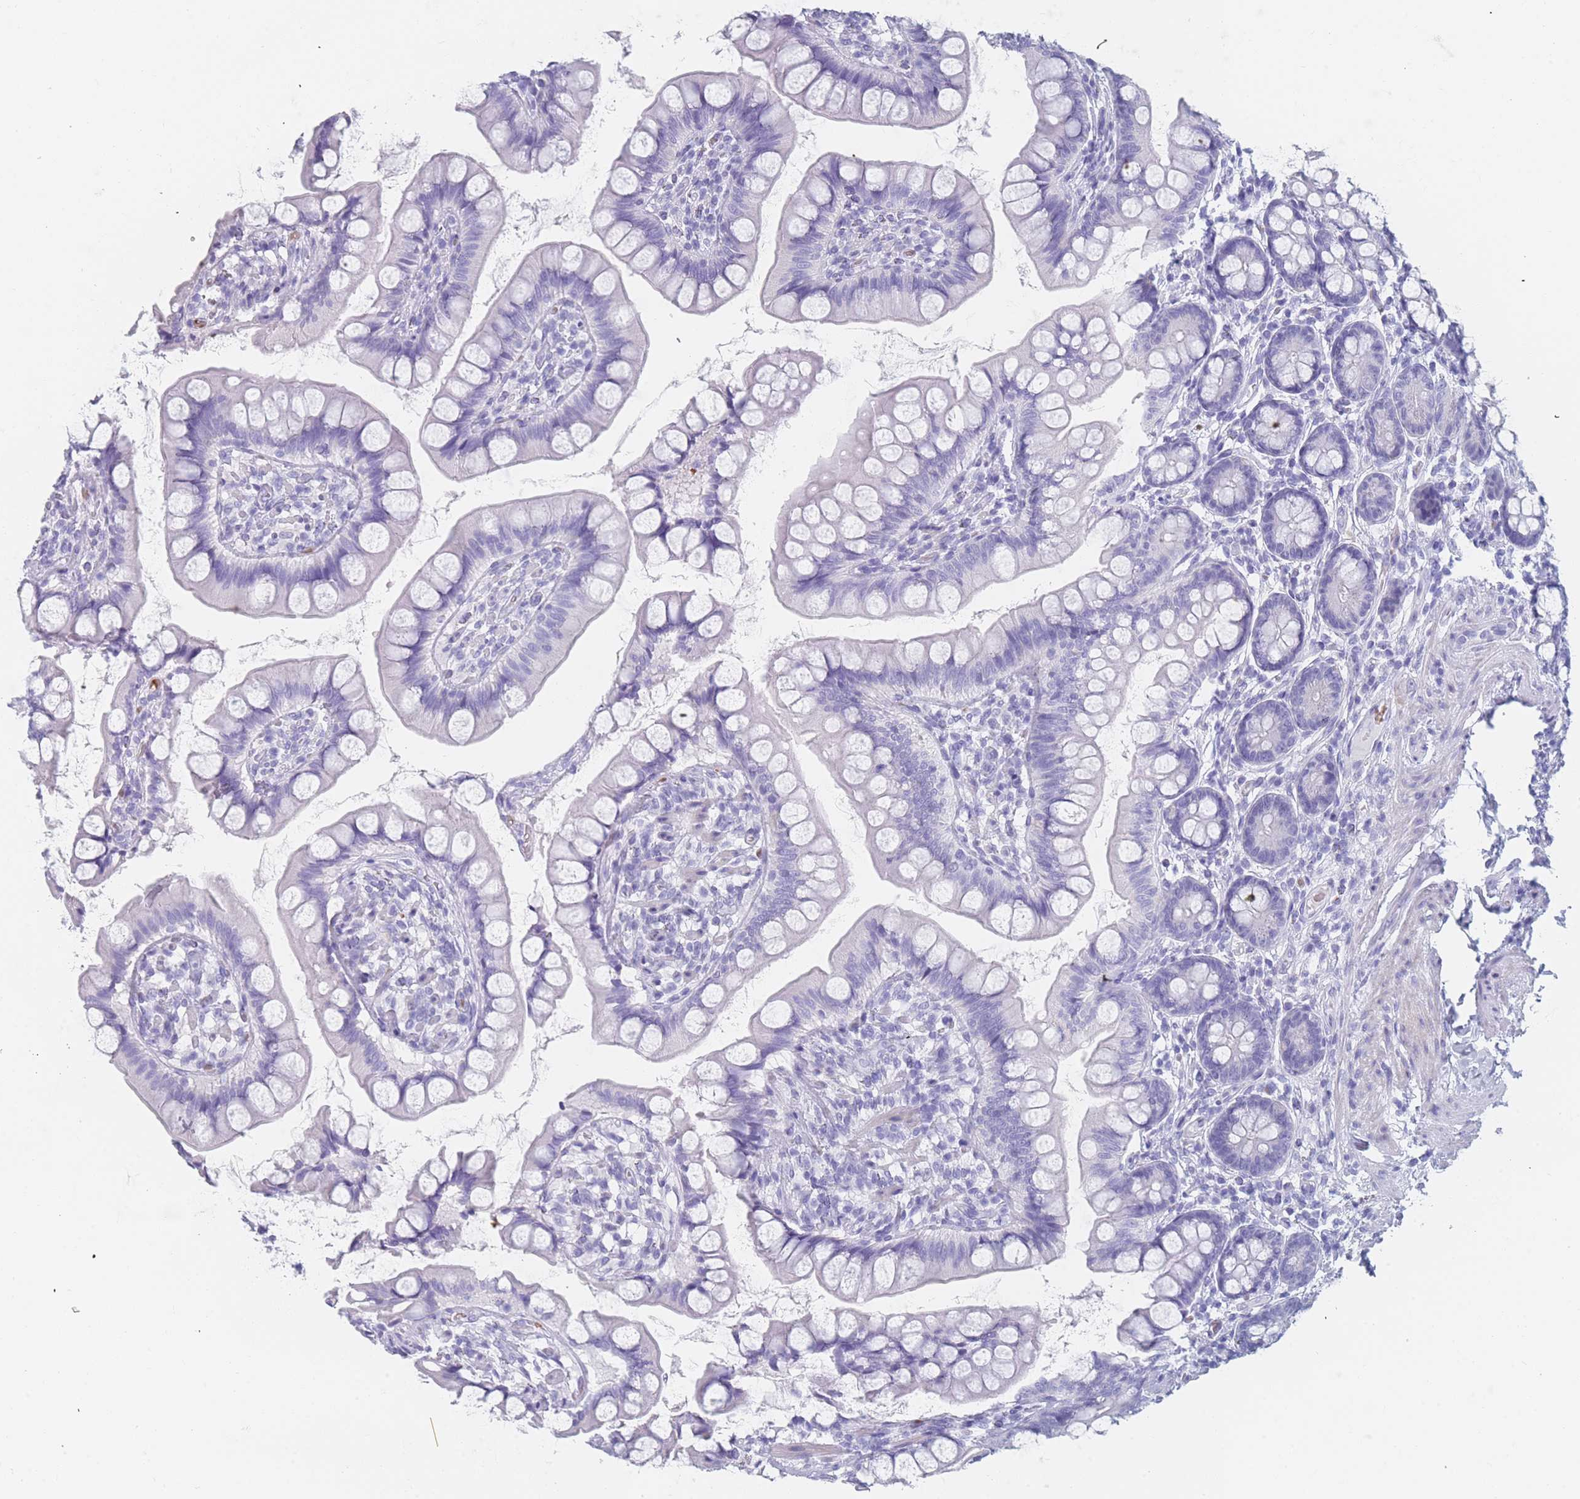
{"staining": {"intensity": "negative", "quantity": "none", "location": "none"}, "tissue": "small intestine", "cell_type": "Glandular cells", "image_type": "normal", "snomed": [{"axis": "morphology", "description": "Normal tissue, NOS"}, {"axis": "topography", "description": "Small intestine"}], "caption": "The micrograph displays no significant staining in glandular cells of small intestine.", "gene": "OR5D16", "patient": {"sex": "male", "age": 70}}